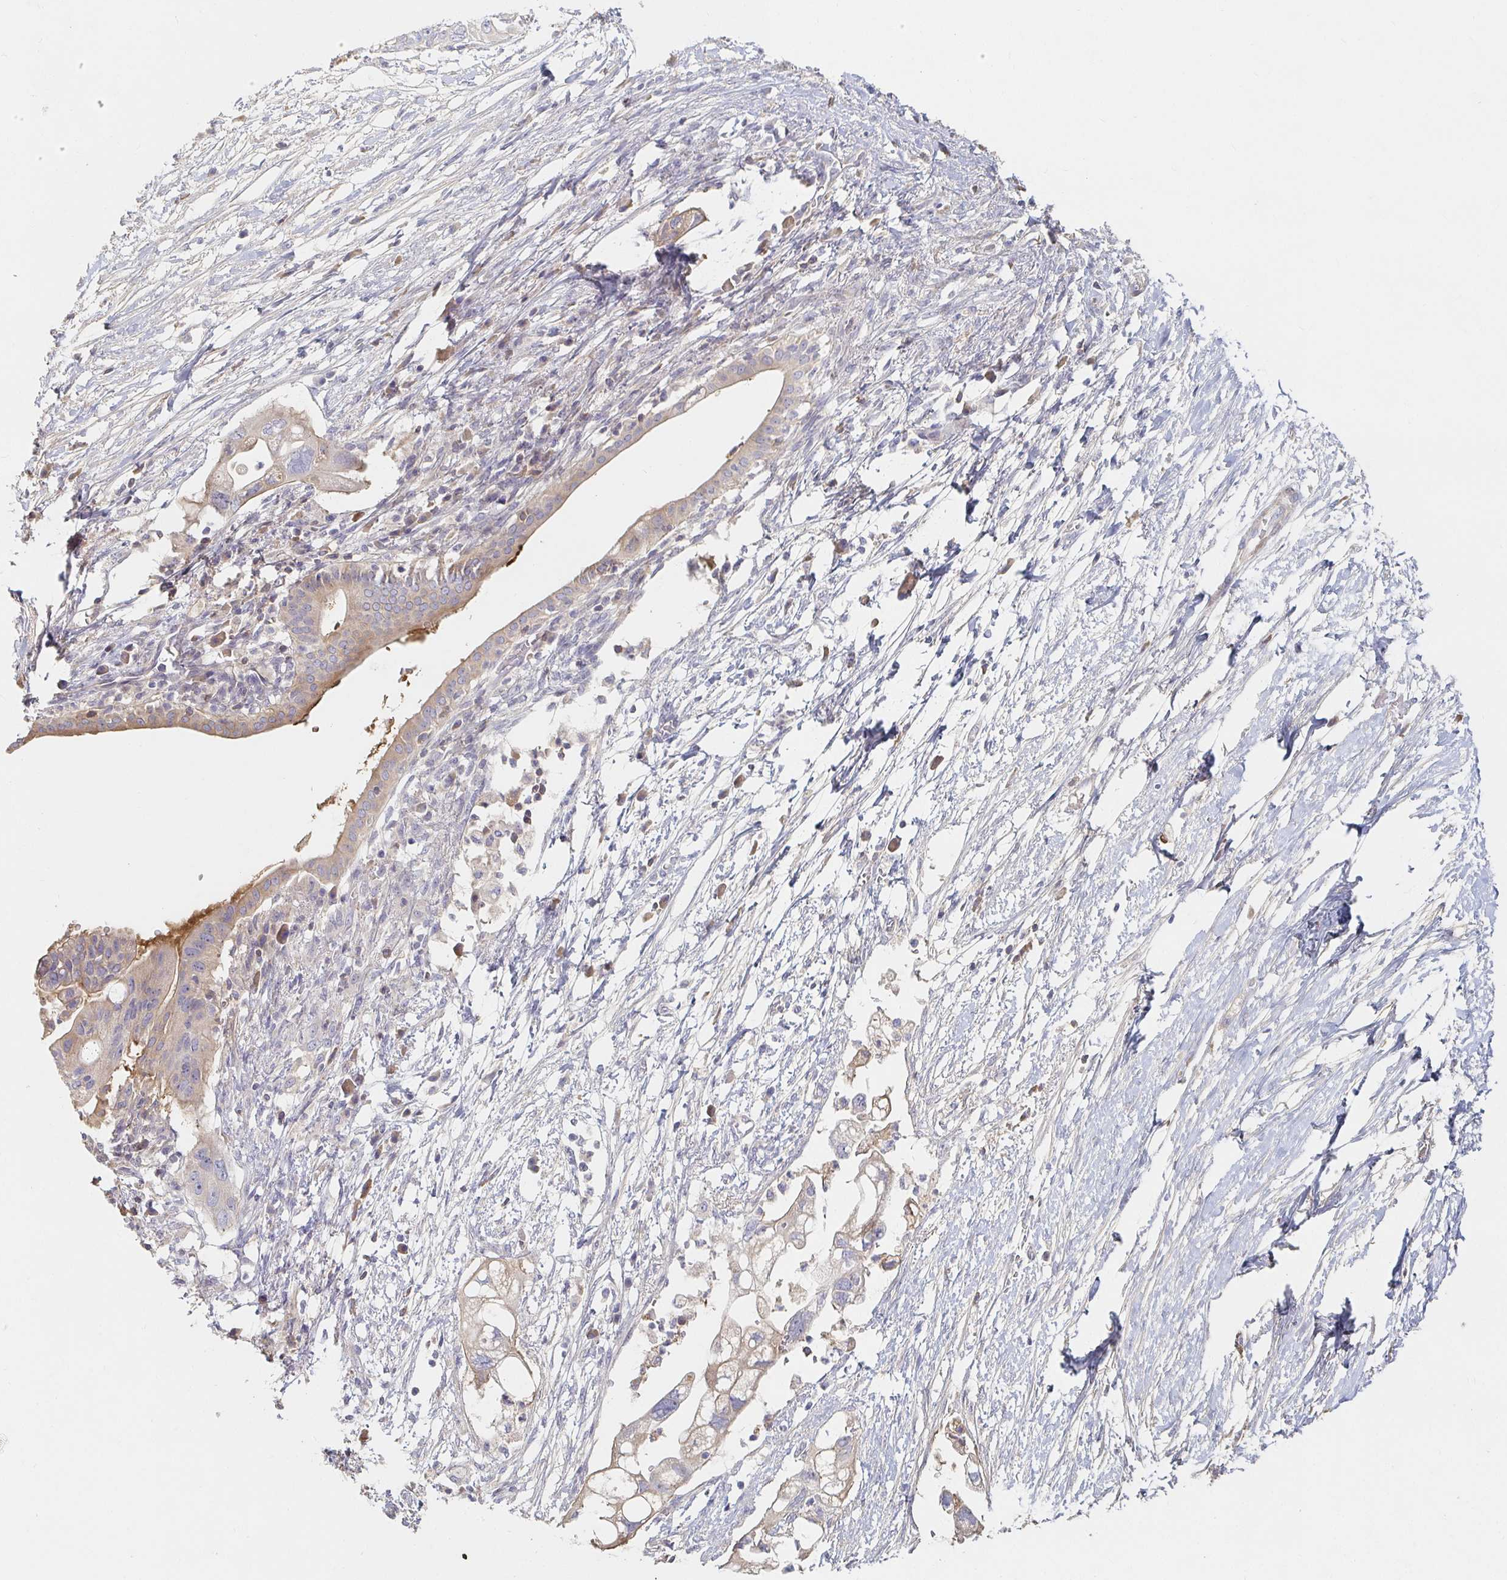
{"staining": {"intensity": "weak", "quantity": "<25%", "location": "cytoplasmic/membranous"}, "tissue": "pancreatic cancer", "cell_type": "Tumor cells", "image_type": "cancer", "snomed": [{"axis": "morphology", "description": "Adenocarcinoma, NOS"}, {"axis": "topography", "description": "Pancreas"}], "caption": "Pancreatic cancer was stained to show a protein in brown. There is no significant expression in tumor cells.", "gene": "NME9", "patient": {"sex": "female", "age": 72}}